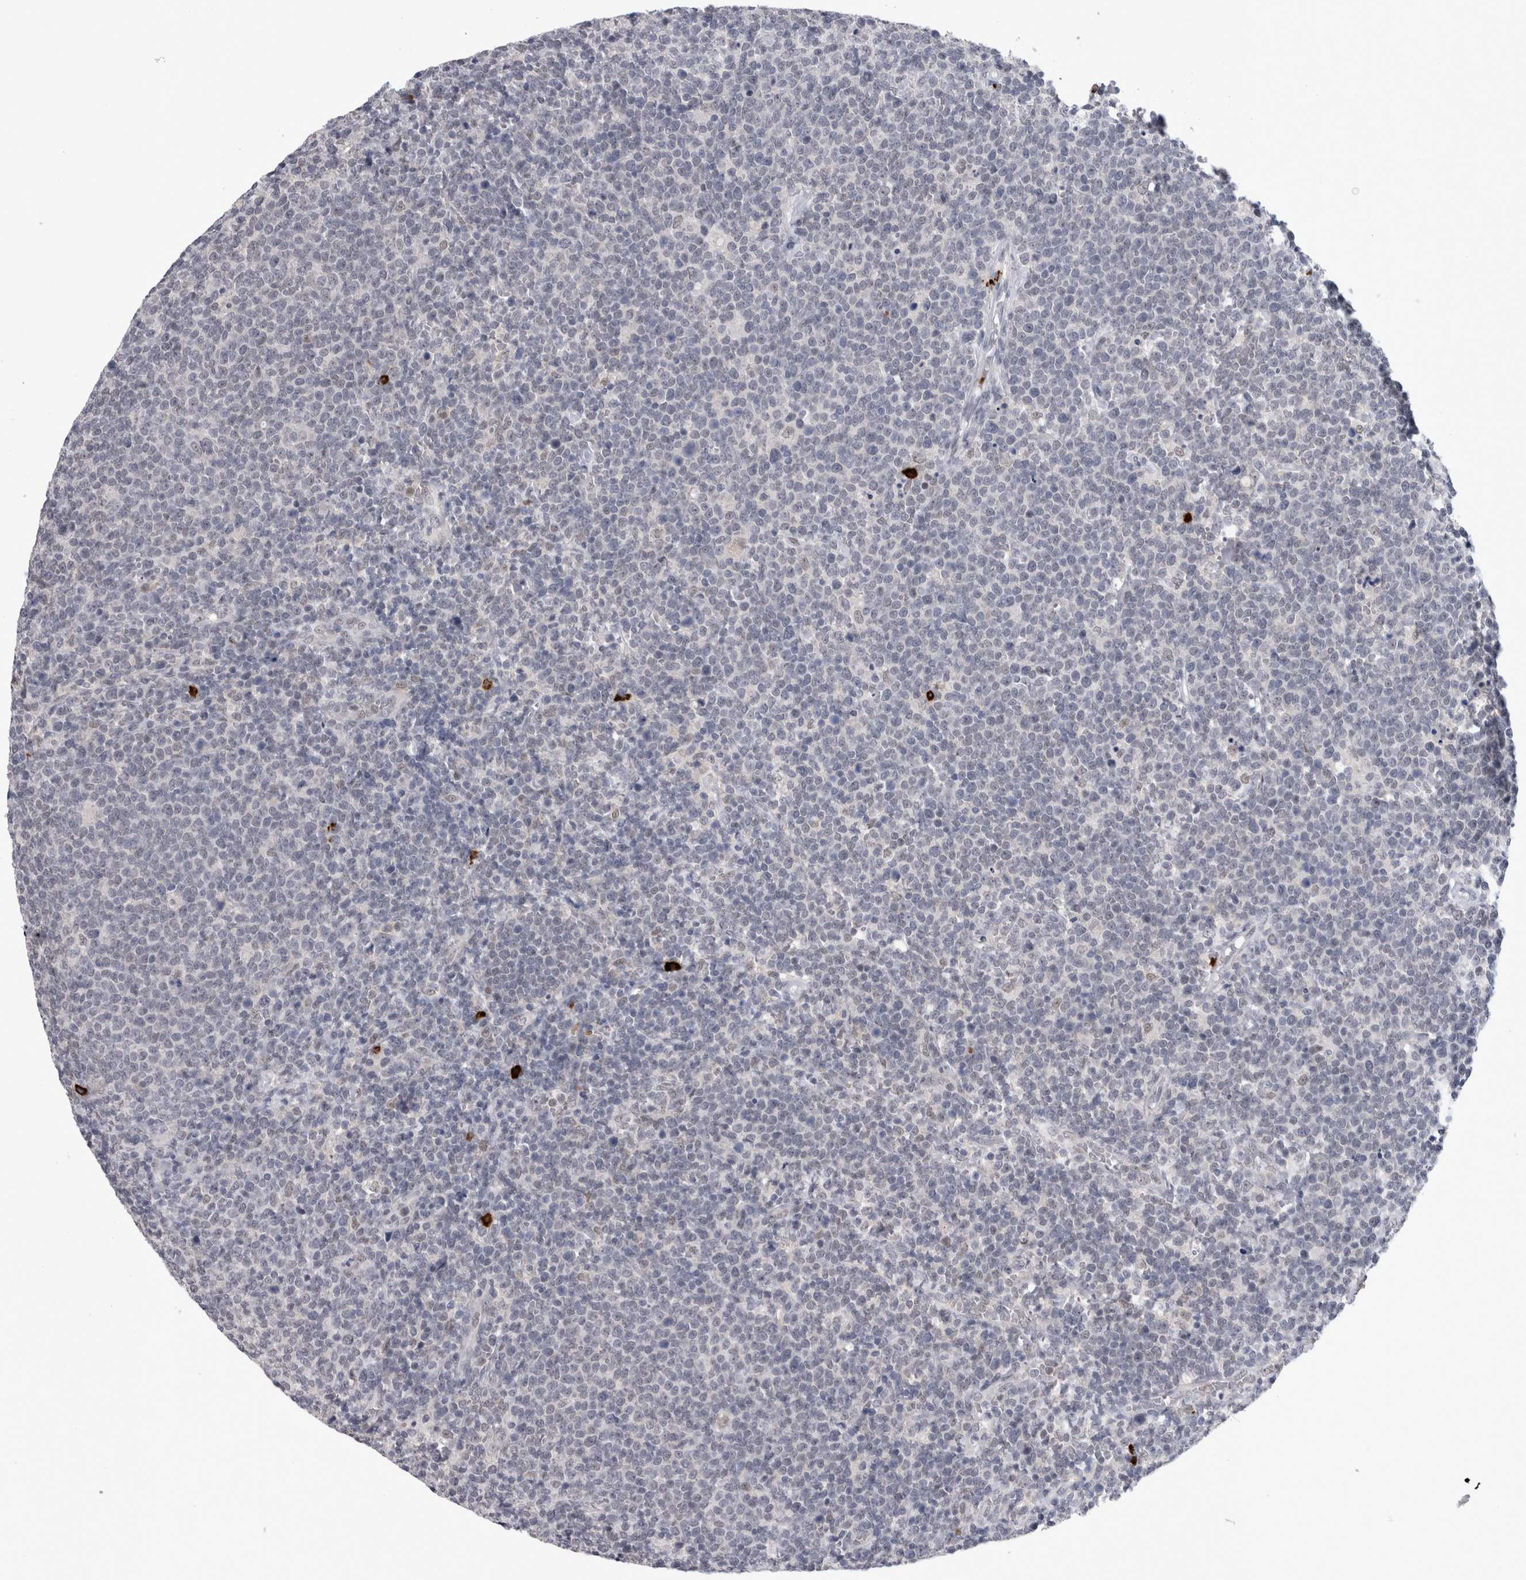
{"staining": {"intensity": "negative", "quantity": "none", "location": "none"}, "tissue": "lymphoma", "cell_type": "Tumor cells", "image_type": "cancer", "snomed": [{"axis": "morphology", "description": "Malignant lymphoma, non-Hodgkin's type, High grade"}, {"axis": "topography", "description": "Lymph node"}], "caption": "Immunohistochemistry micrograph of lymphoma stained for a protein (brown), which reveals no expression in tumor cells.", "gene": "PEBP4", "patient": {"sex": "male", "age": 61}}